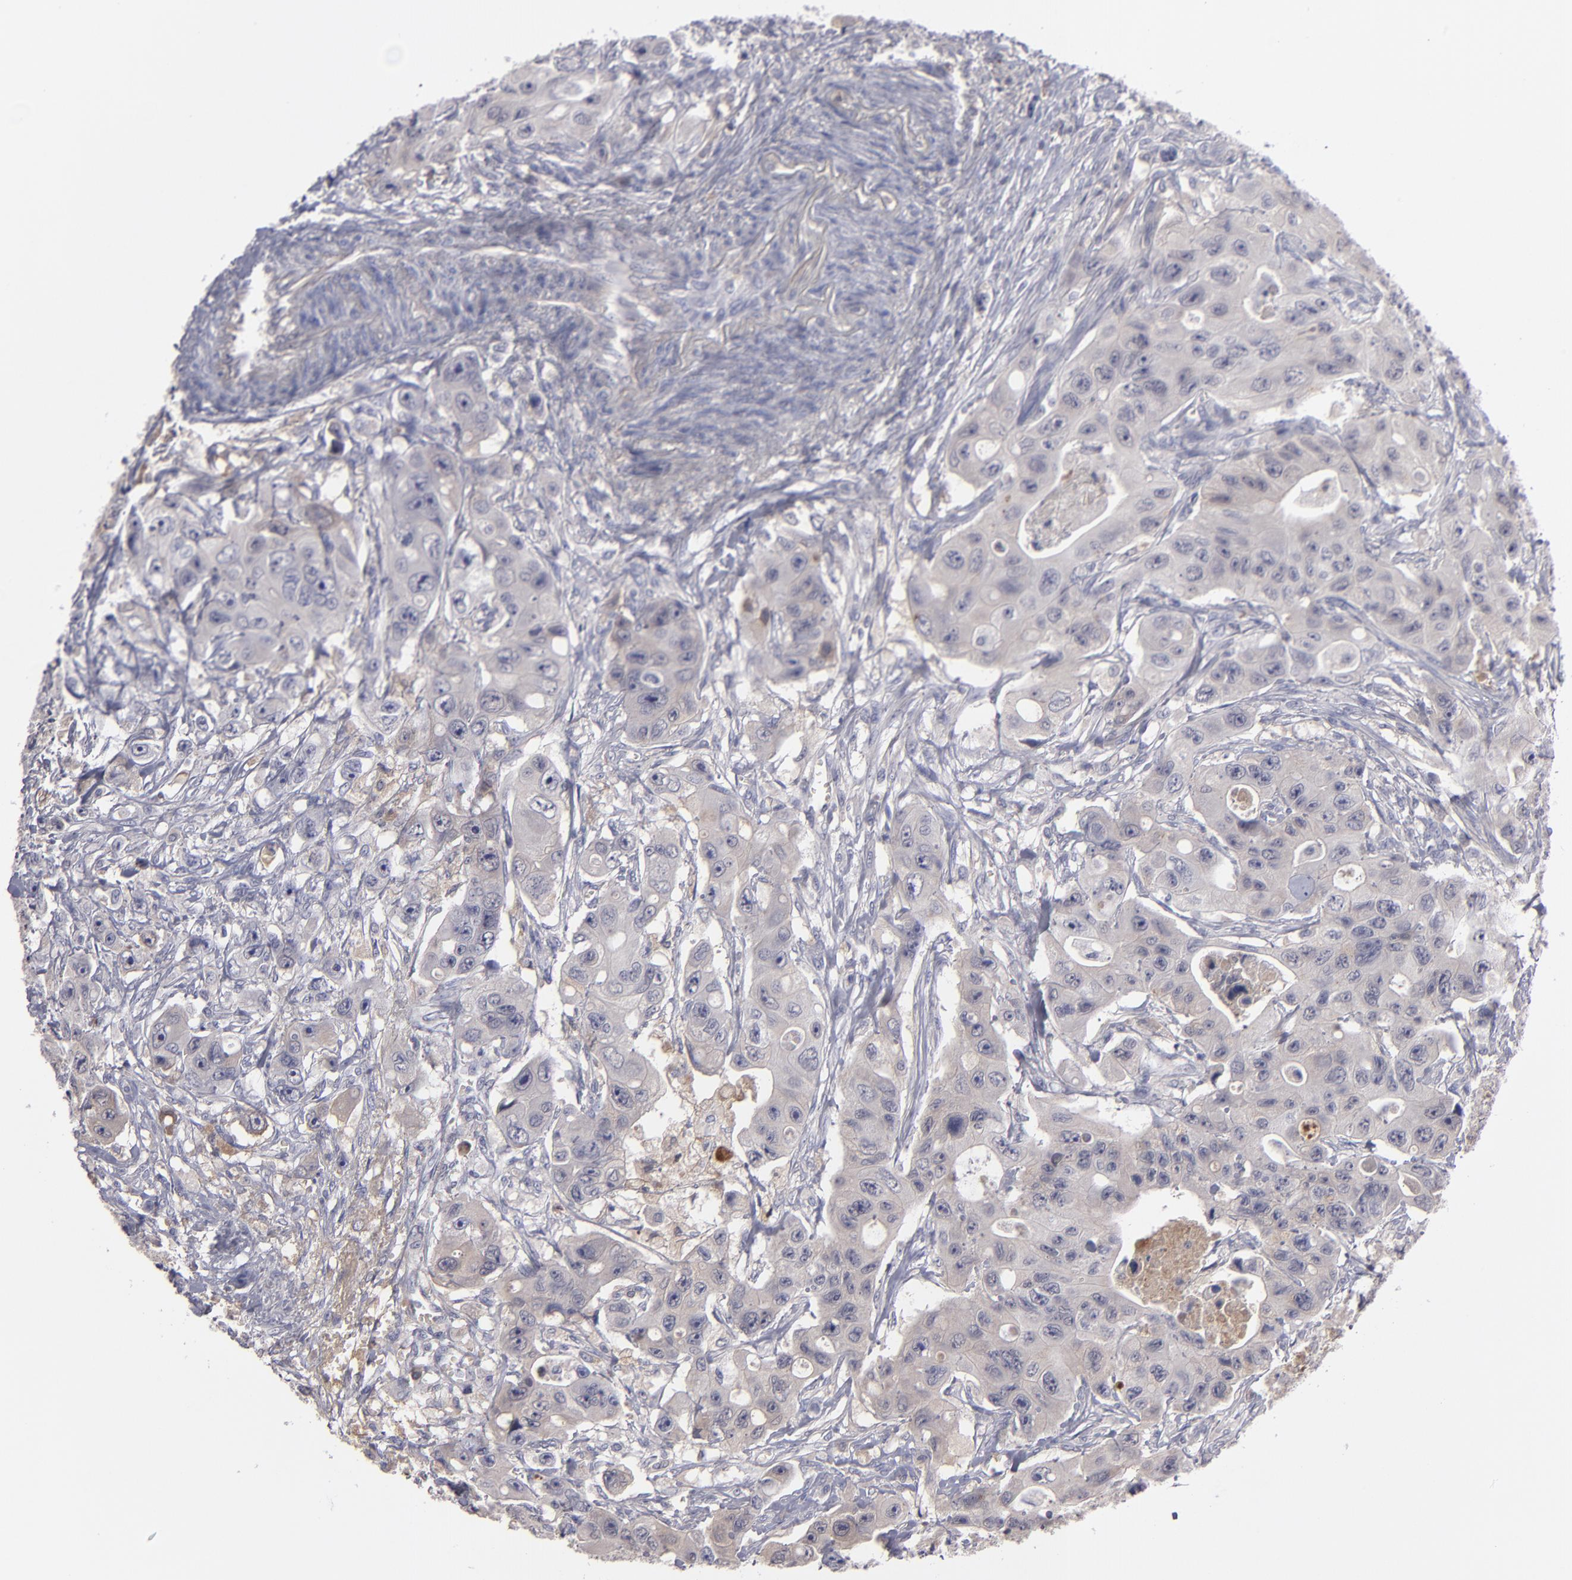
{"staining": {"intensity": "weak", "quantity": "<25%", "location": "cytoplasmic/membranous"}, "tissue": "colorectal cancer", "cell_type": "Tumor cells", "image_type": "cancer", "snomed": [{"axis": "morphology", "description": "Adenocarcinoma, NOS"}, {"axis": "topography", "description": "Colon"}], "caption": "Immunohistochemical staining of human colorectal cancer shows no significant staining in tumor cells.", "gene": "ITIH4", "patient": {"sex": "female", "age": 46}}